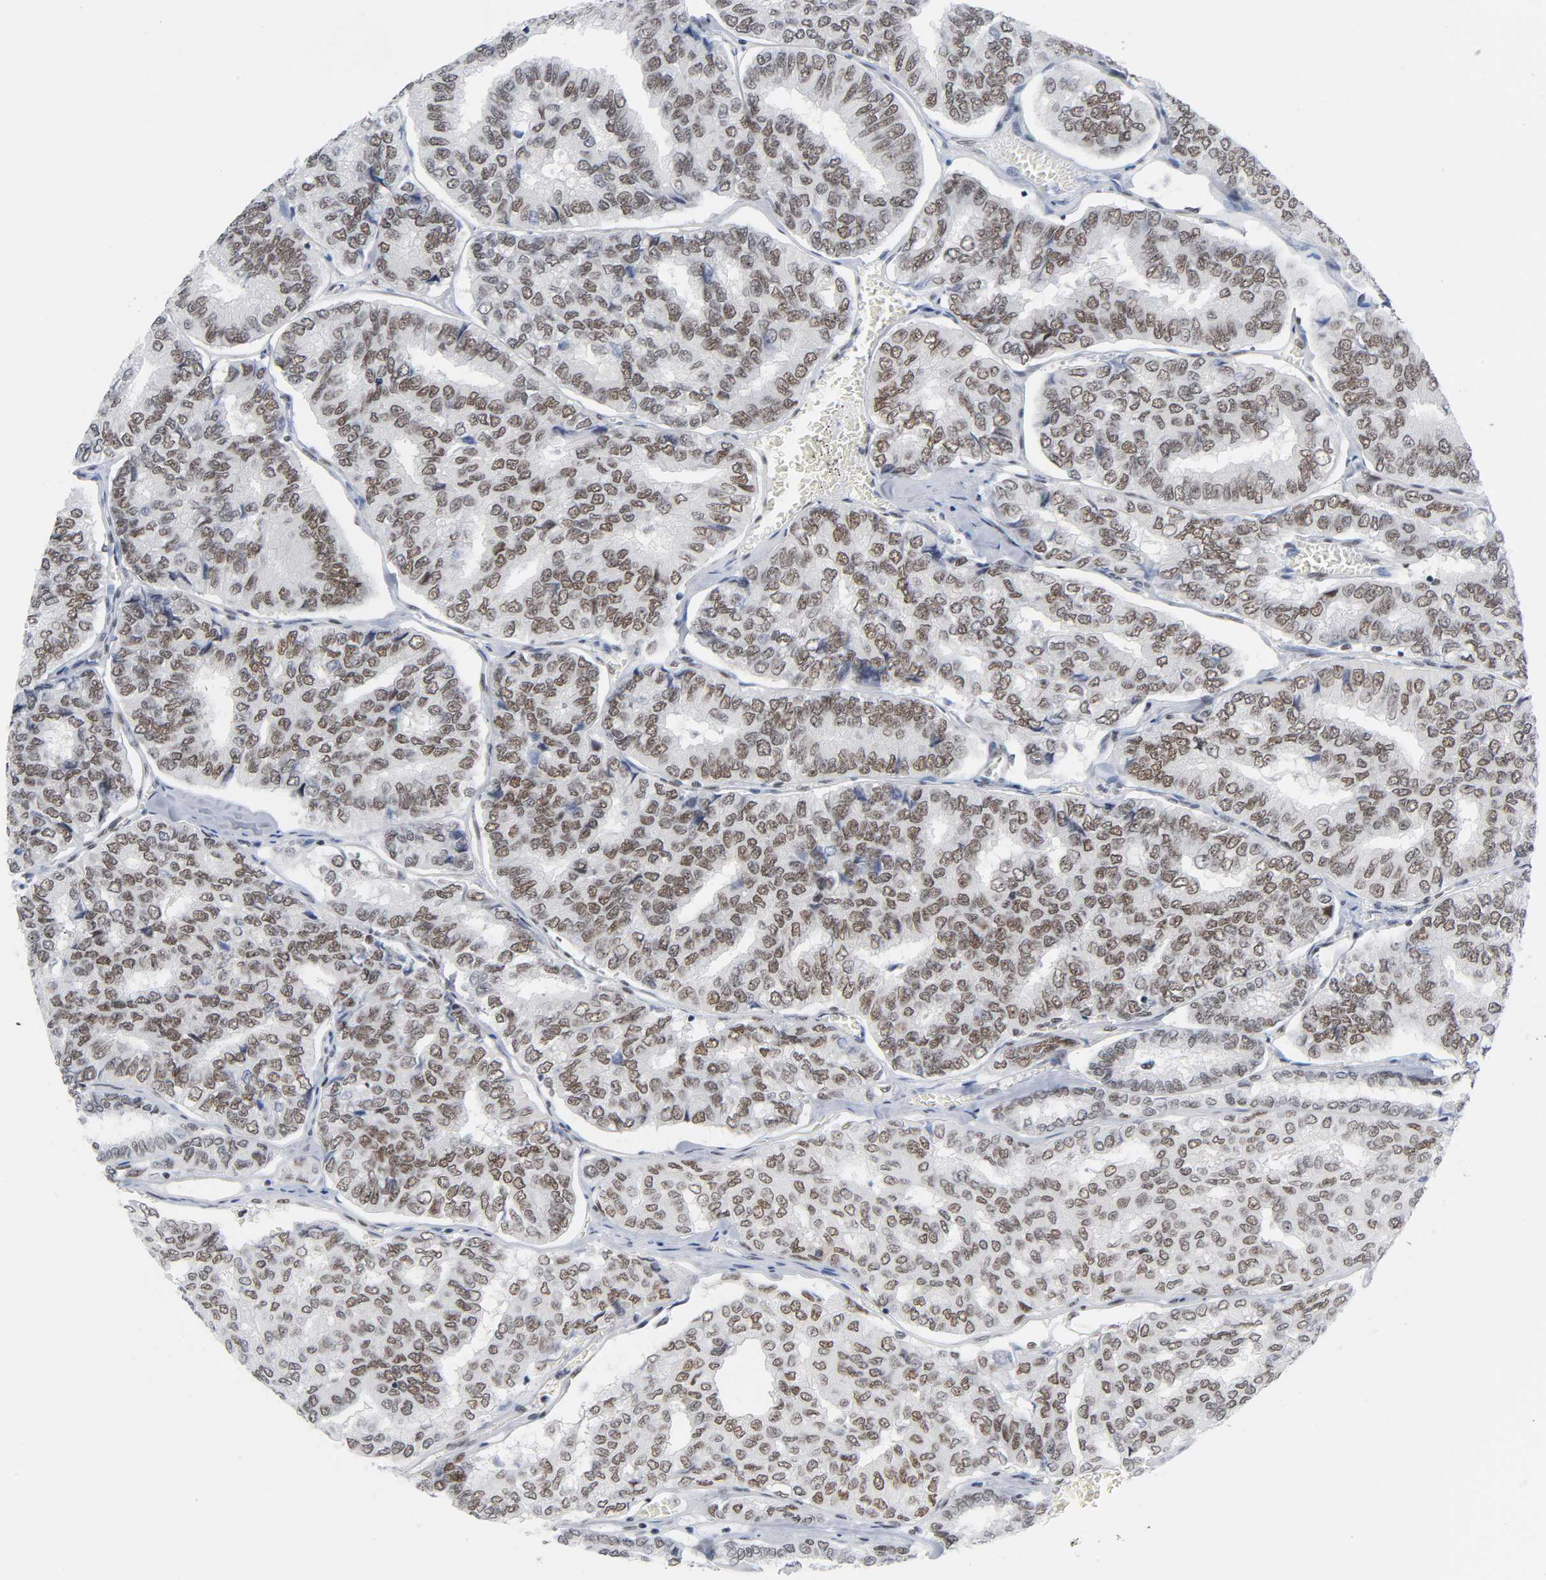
{"staining": {"intensity": "moderate", "quantity": ">75%", "location": "nuclear"}, "tissue": "thyroid cancer", "cell_type": "Tumor cells", "image_type": "cancer", "snomed": [{"axis": "morphology", "description": "Papillary adenocarcinoma, NOS"}, {"axis": "topography", "description": "Thyroid gland"}], "caption": "Immunohistochemistry (IHC) staining of thyroid cancer, which shows medium levels of moderate nuclear staining in about >75% of tumor cells indicating moderate nuclear protein expression. The staining was performed using DAB (3,3'-diaminobenzidine) (brown) for protein detection and nuclei were counterstained in hematoxylin (blue).", "gene": "CSTF2", "patient": {"sex": "female", "age": 35}}